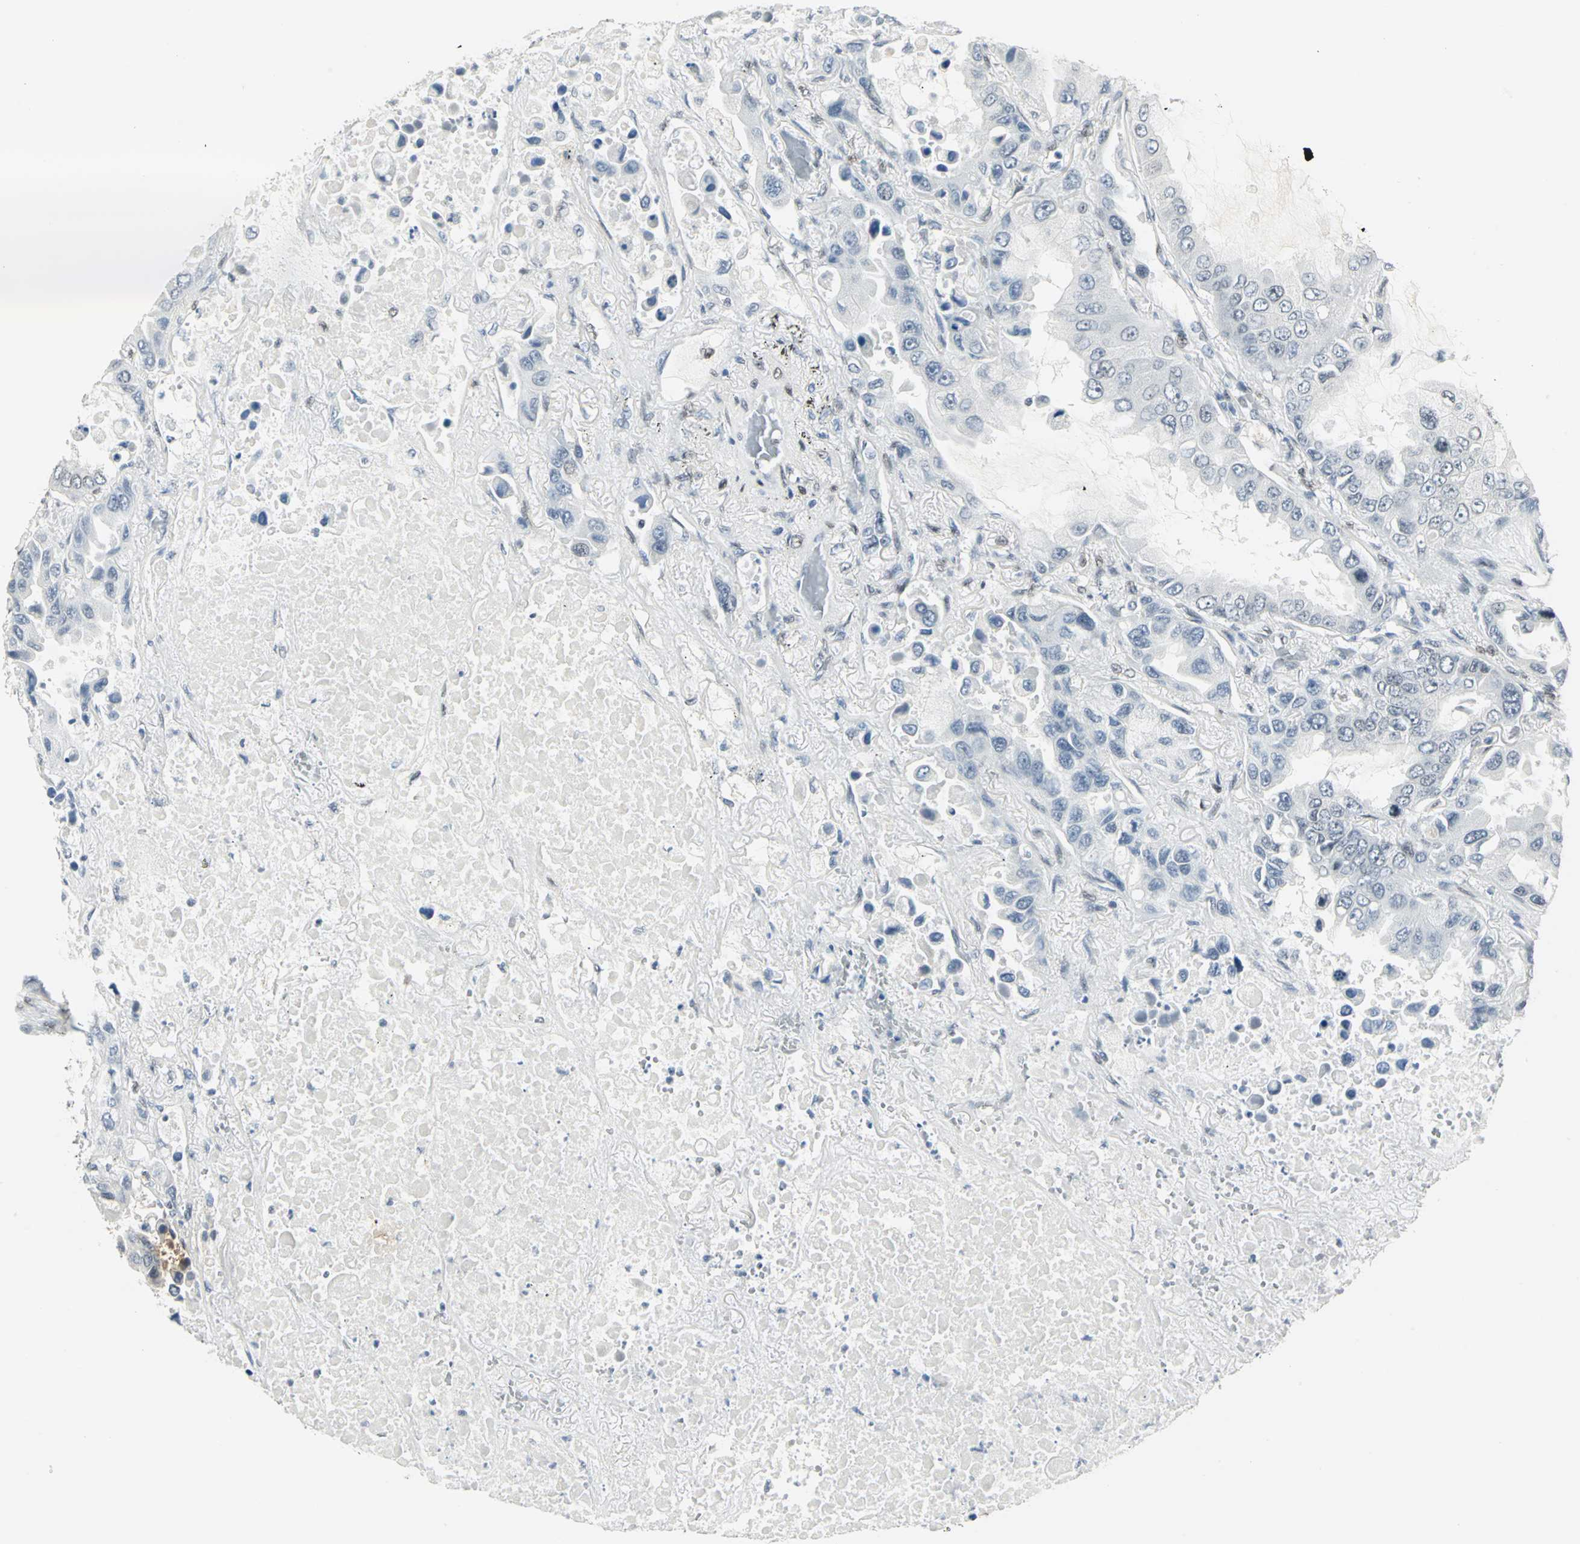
{"staining": {"intensity": "negative", "quantity": "none", "location": "none"}, "tissue": "lung cancer", "cell_type": "Tumor cells", "image_type": "cancer", "snomed": [{"axis": "morphology", "description": "Adenocarcinoma, NOS"}, {"axis": "topography", "description": "Lung"}], "caption": "Immunohistochemical staining of adenocarcinoma (lung) demonstrates no significant staining in tumor cells.", "gene": "MEIS2", "patient": {"sex": "male", "age": 64}}